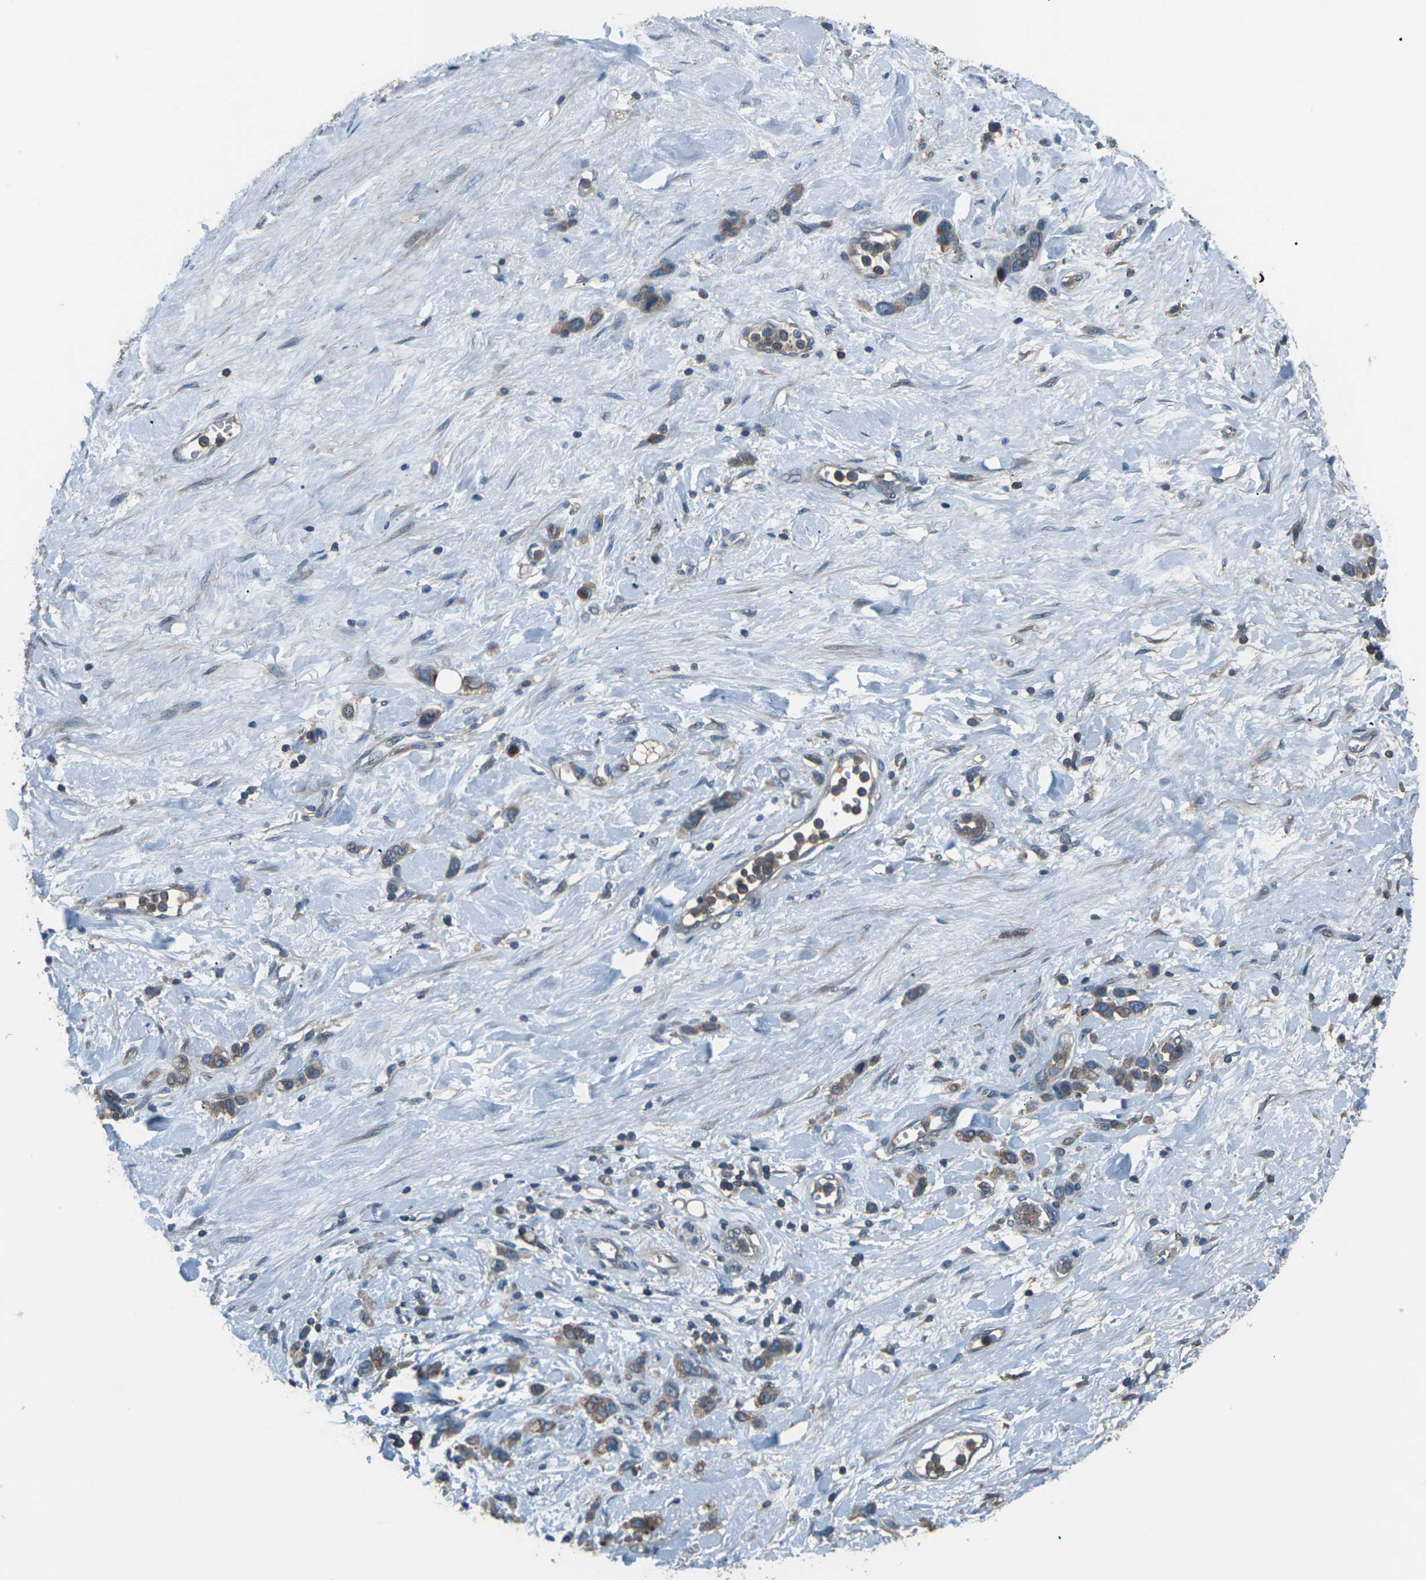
{"staining": {"intensity": "moderate", "quantity": ">75%", "location": "cytoplasmic/membranous"}, "tissue": "stomach cancer", "cell_type": "Tumor cells", "image_type": "cancer", "snomed": [{"axis": "morphology", "description": "Normal tissue, NOS"}, {"axis": "morphology", "description": "Adenocarcinoma, NOS"}, {"axis": "morphology", "description": "Adenocarcinoma, High grade"}, {"axis": "topography", "description": "Stomach, upper"}, {"axis": "topography", "description": "Stomach"}], "caption": "Brown immunohistochemical staining in stomach cancer (adenocarcinoma (high-grade)) shows moderate cytoplasmic/membranous positivity in approximately >75% of tumor cells. (IHC, brightfield microscopy, high magnification).", "gene": "CMTM4", "patient": {"sex": "female", "age": 65}}